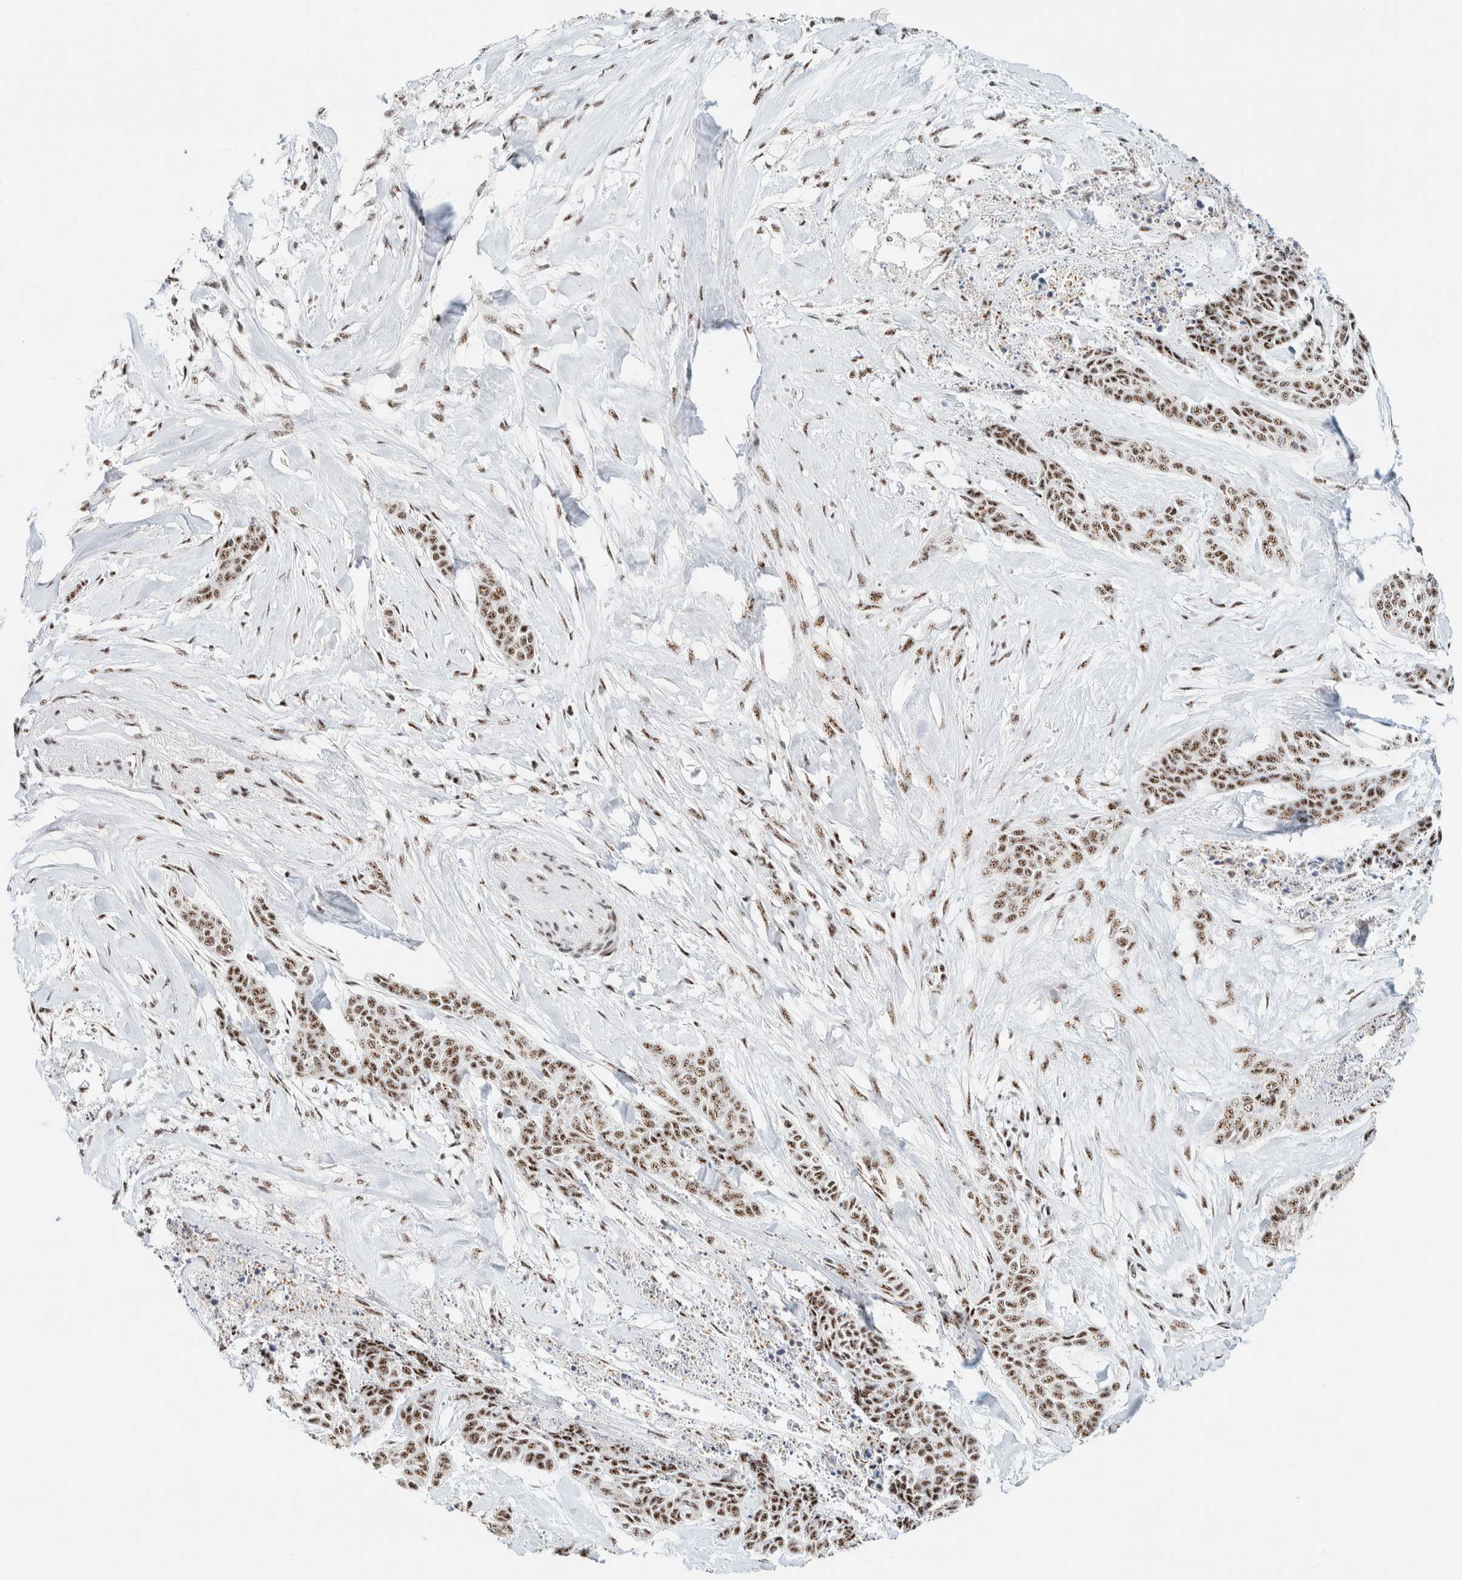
{"staining": {"intensity": "moderate", "quantity": ">75%", "location": "nuclear"}, "tissue": "skin cancer", "cell_type": "Tumor cells", "image_type": "cancer", "snomed": [{"axis": "morphology", "description": "Basal cell carcinoma"}, {"axis": "topography", "description": "Skin"}], "caption": "High-magnification brightfield microscopy of skin basal cell carcinoma stained with DAB (3,3'-diaminobenzidine) (brown) and counterstained with hematoxylin (blue). tumor cells exhibit moderate nuclear staining is identified in about>75% of cells.", "gene": "SON", "patient": {"sex": "female", "age": 64}}